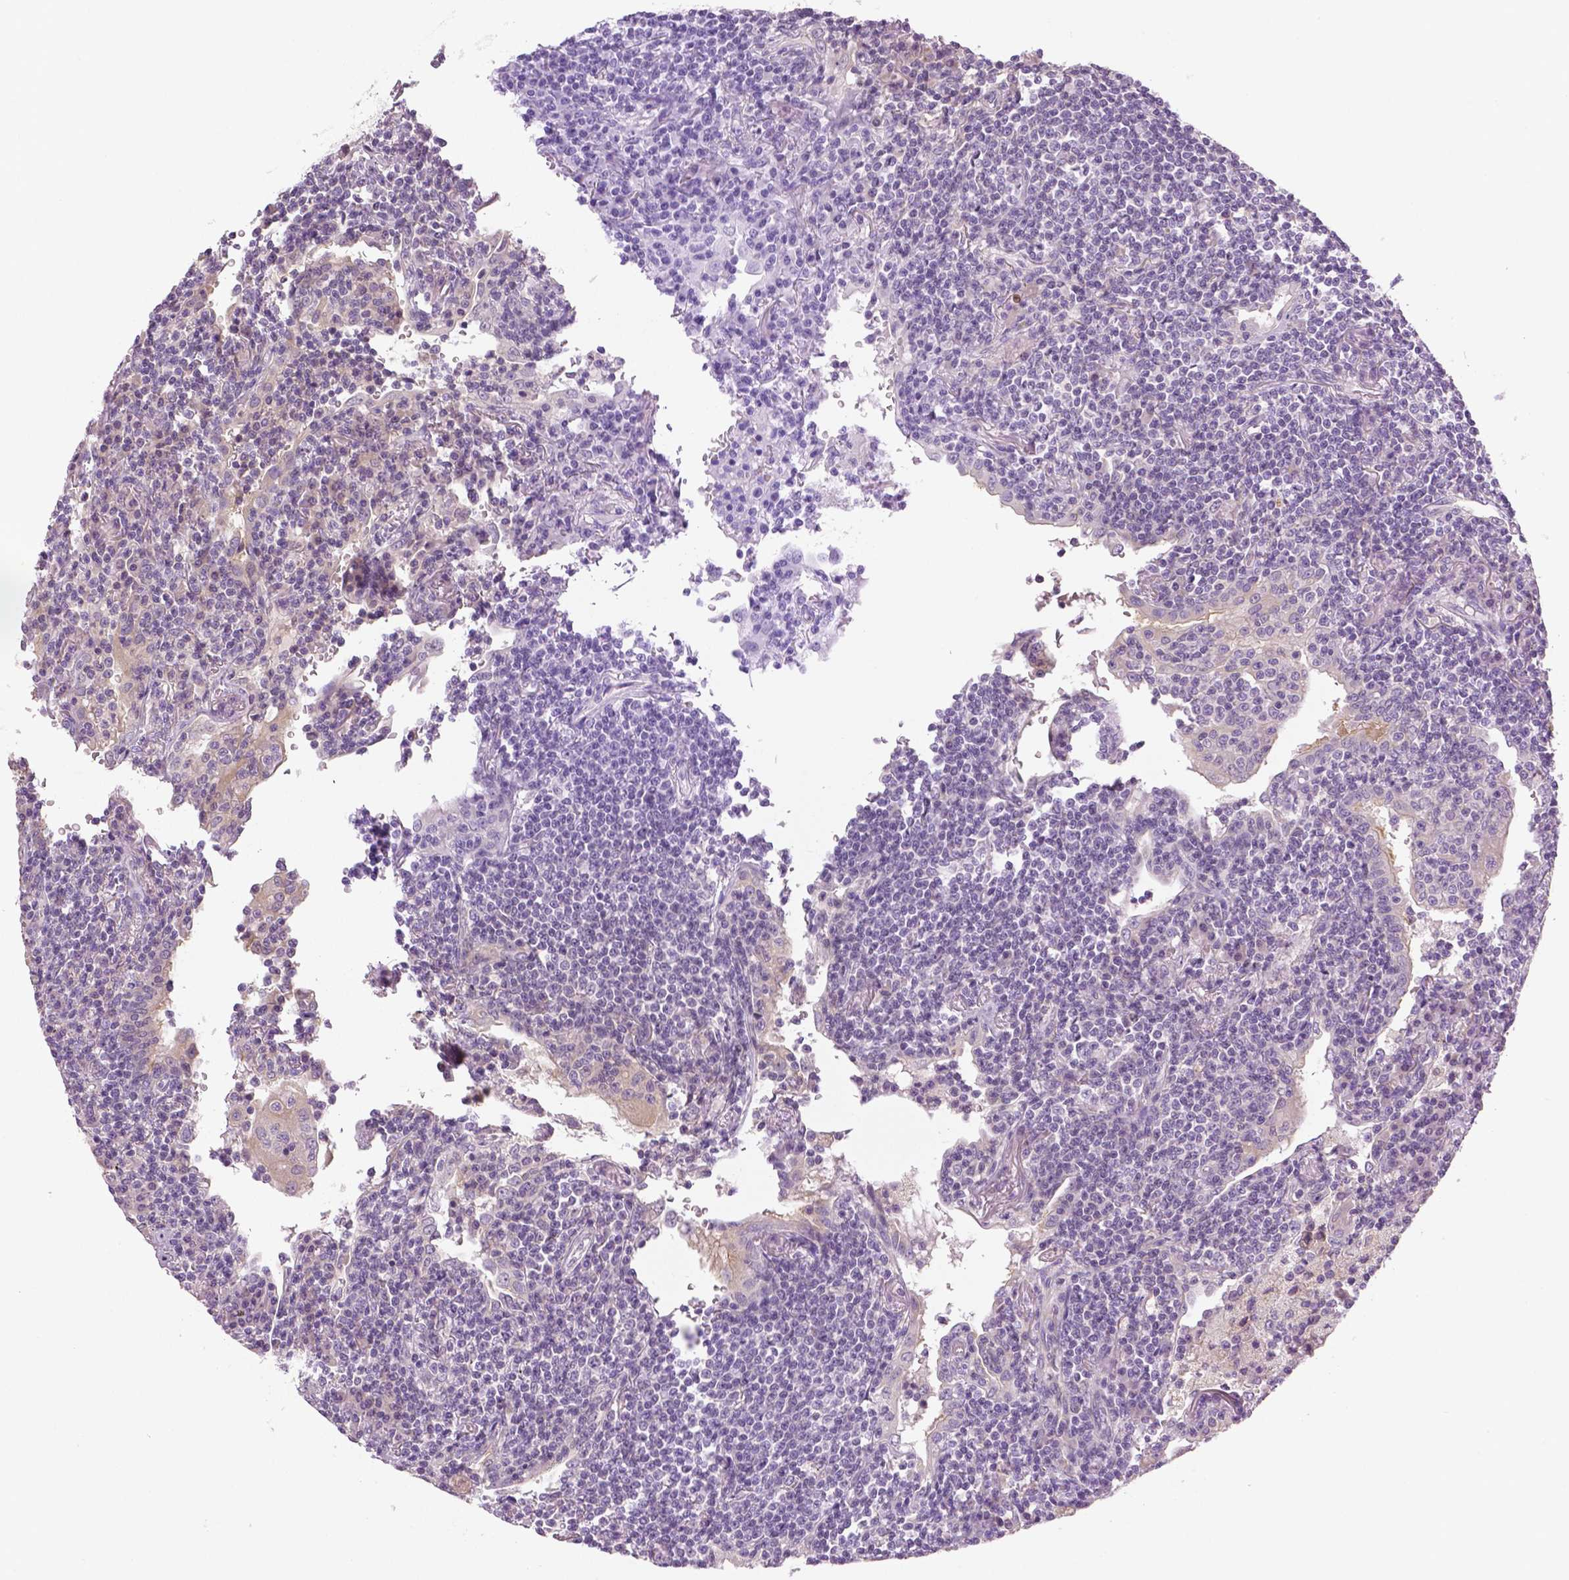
{"staining": {"intensity": "negative", "quantity": "none", "location": "none"}, "tissue": "lymphoma", "cell_type": "Tumor cells", "image_type": "cancer", "snomed": [{"axis": "morphology", "description": "Malignant lymphoma, non-Hodgkin's type, Low grade"}, {"axis": "topography", "description": "Lung"}], "caption": "This is a micrograph of immunohistochemistry (IHC) staining of malignant lymphoma, non-Hodgkin's type (low-grade), which shows no positivity in tumor cells.", "gene": "DNAH12", "patient": {"sex": "female", "age": 71}}